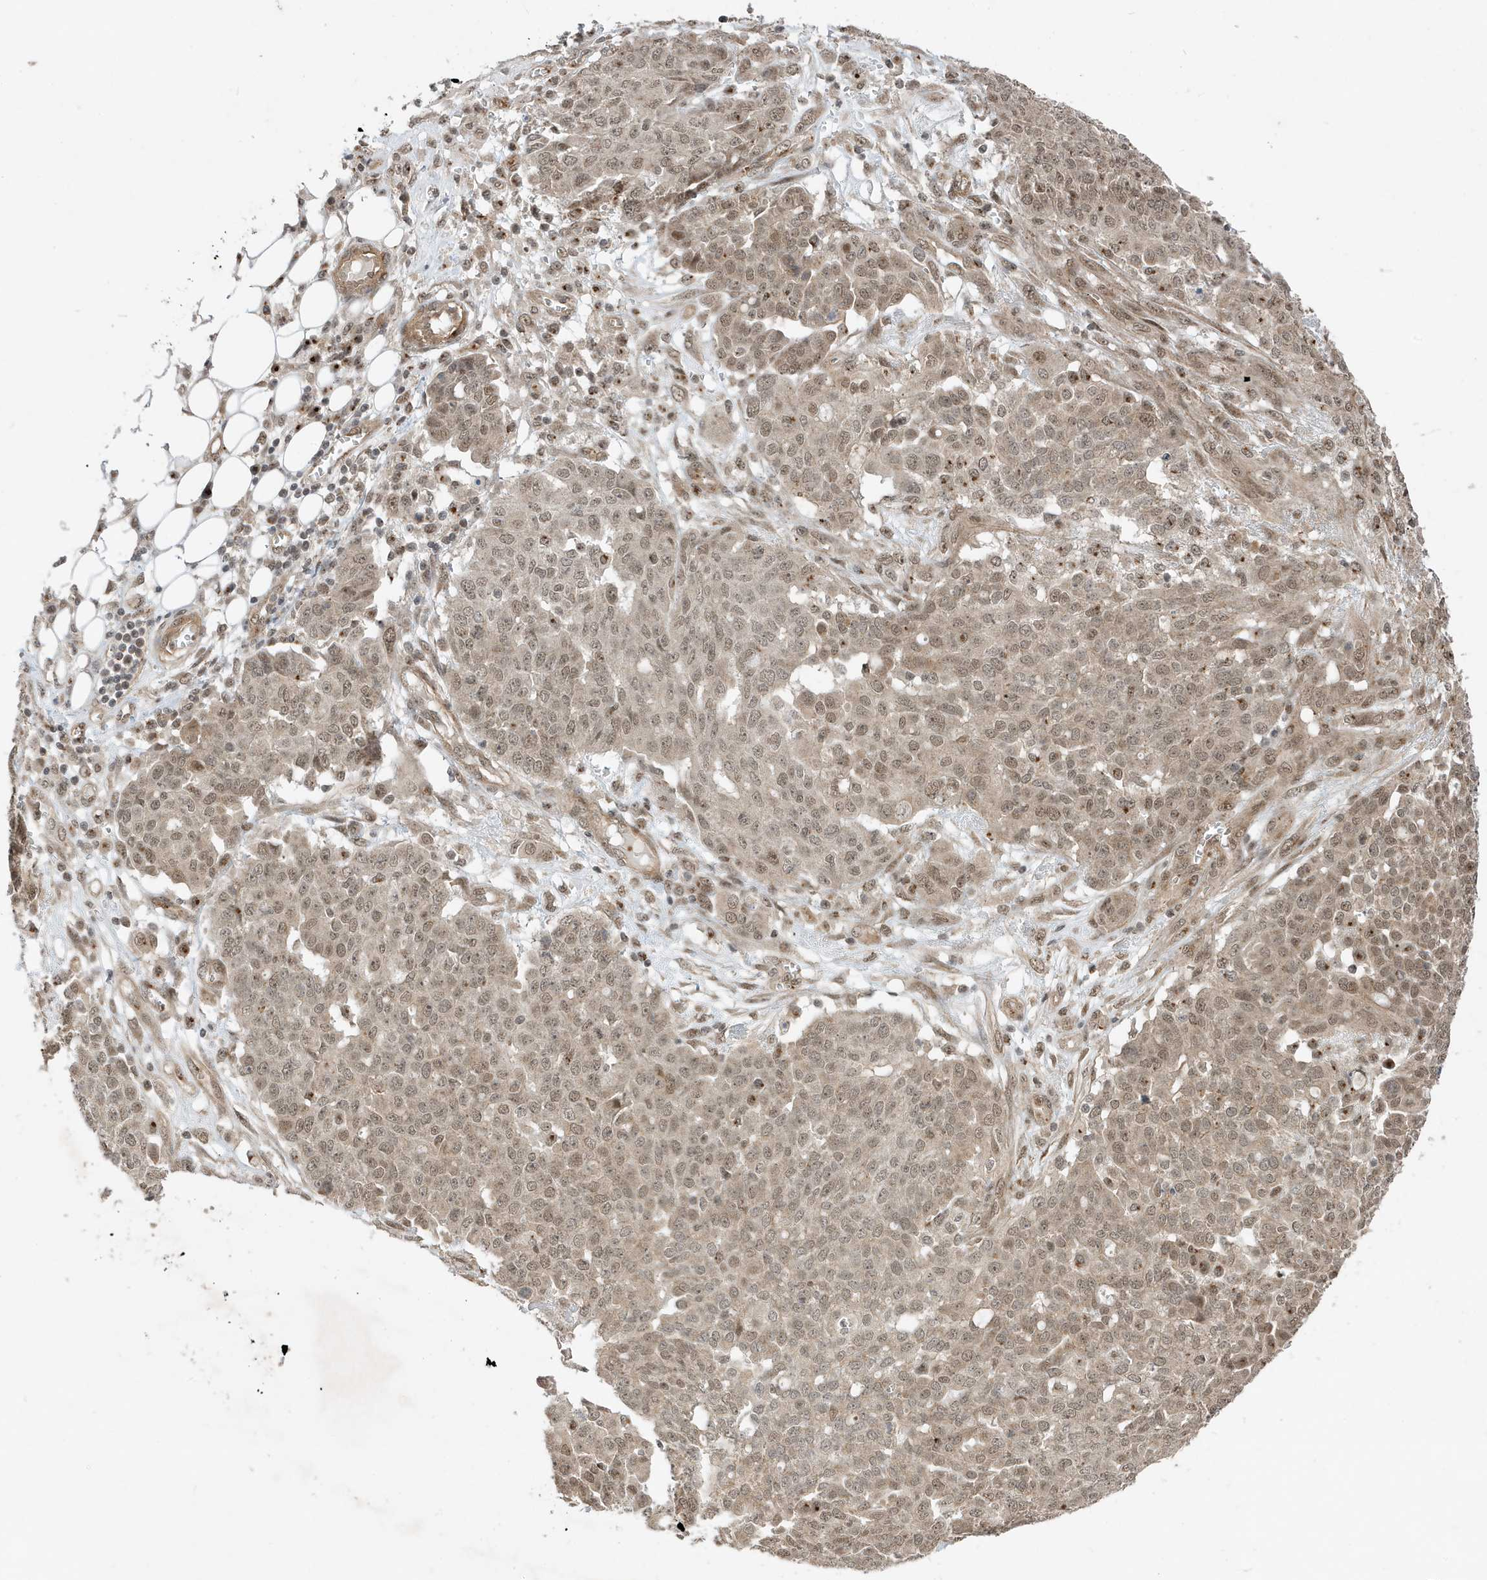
{"staining": {"intensity": "weak", "quantity": "25%-75%", "location": "nuclear"}, "tissue": "ovarian cancer", "cell_type": "Tumor cells", "image_type": "cancer", "snomed": [{"axis": "morphology", "description": "Cystadenocarcinoma, serous, NOS"}, {"axis": "topography", "description": "Soft tissue"}, {"axis": "topography", "description": "Ovary"}], "caption": "DAB immunohistochemical staining of human serous cystadenocarcinoma (ovarian) demonstrates weak nuclear protein staining in about 25%-75% of tumor cells.", "gene": "MAST3", "patient": {"sex": "female", "age": 57}}